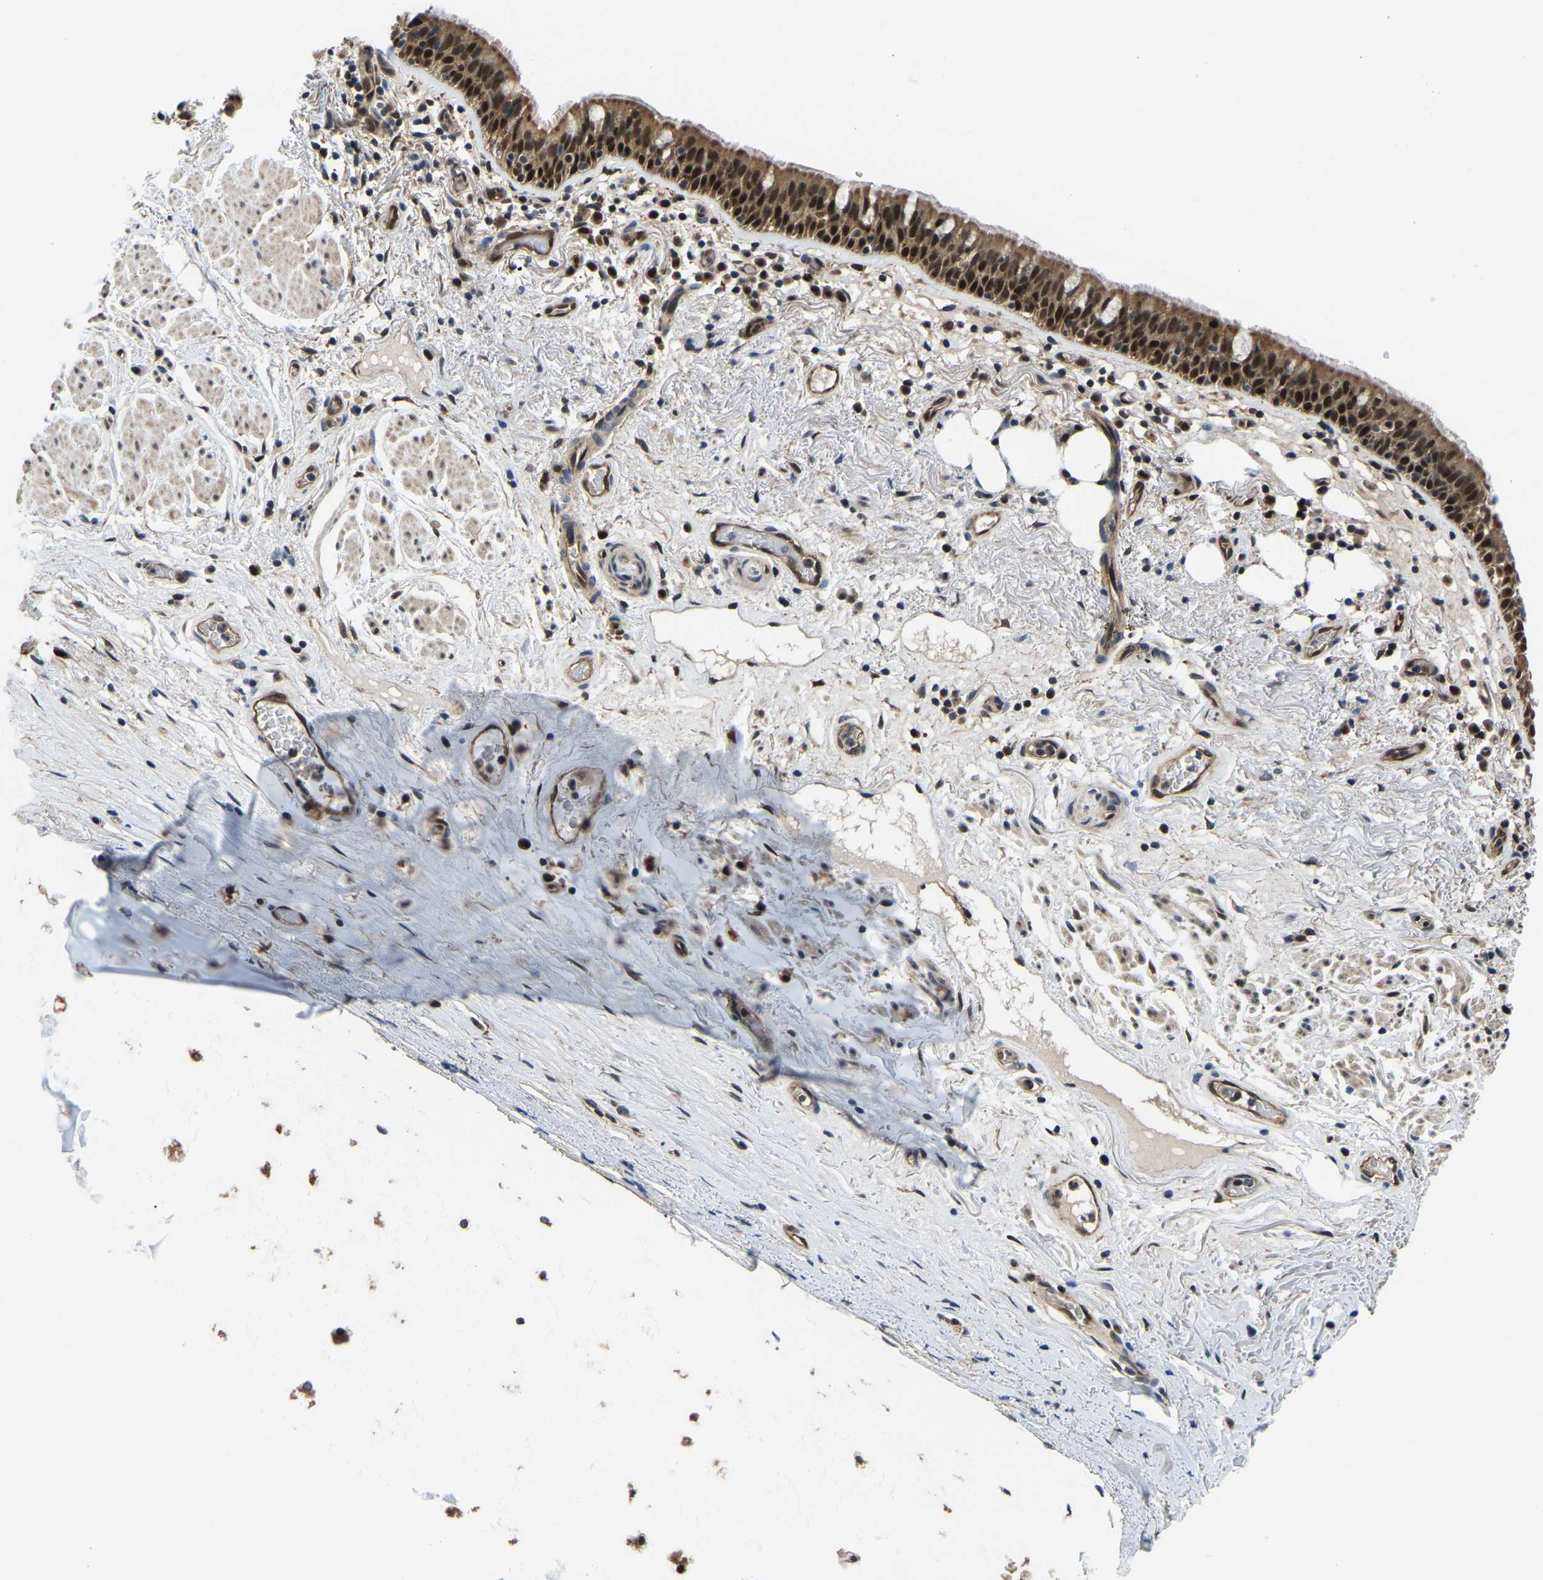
{"staining": {"intensity": "strong", "quantity": ">75%", "location": "cytoplasmic/membranous,nuclear"}, "tissue": "bronchus", "cell_type": "Respiratory epithelial cells", "image_type": "normal", "snomed": [{"axis": "morphology", "description": "Normal tissue, NOS"}, {"axis": "morphology", "description": "Inflammation, NOS"}, {"axis": "topography", "description": "Cartilage tissue"}, {"axis": "topography", "description": "Bronchus"}], "caption": "This is an image of immunohistochemistry staining of benign bronchus, which shows strong staining in the cytoplasmic/membranous,nuclear of respiratory epithelial cells.", "gene": "DFFA", "patient": {"sex": "male", "age": 77}}